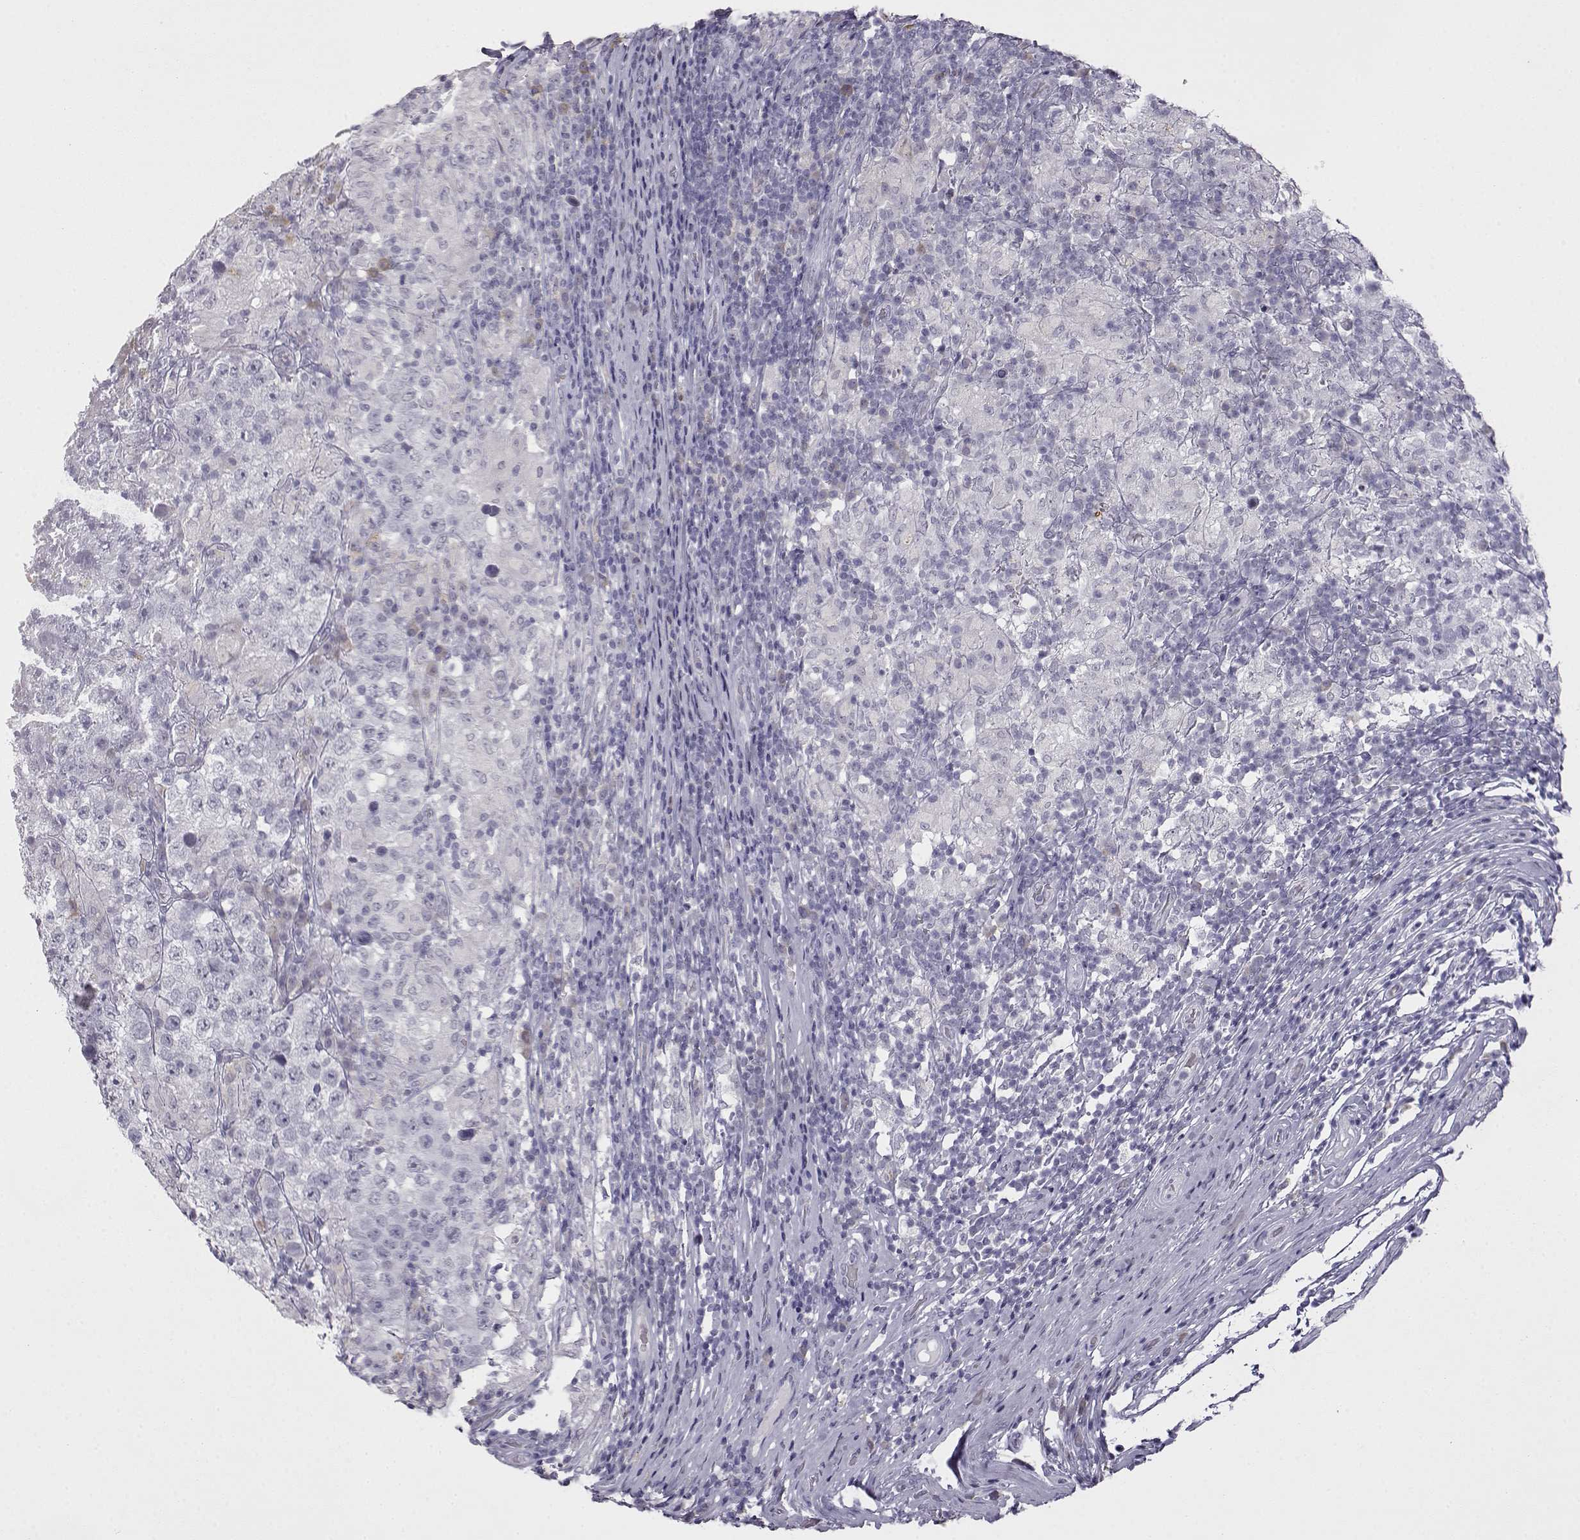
{"staining": {"intensity": "negative", "quantity": "none", "location": "none"}, "tissue": "testis cancer", "cell_type": "Tumor cells", "image_type": "cancer", "snomed": [{"axis": "morphology", "description": "Seminoma, NOS"}, {"axis": "morphology", "description": "Carcinoma, Embryonal, NOS"}, {"axis": "topography", "description": "Testis"}], "caption": "This histopathology image is of embryonal carcinoma (testis) stained with IHC to label a protein in brown with the nuclei are counter-stained blue. There is no staining in tumor cells. Brightfield microscopy of immunohistochemistry (IHC) stained with DAB (3,3'-diaminobenzidine) (brown) and hematoxylin (blue), captured at high magnification.", "gene": "VGF", "patient": {"sex": "male", "age": 41}}